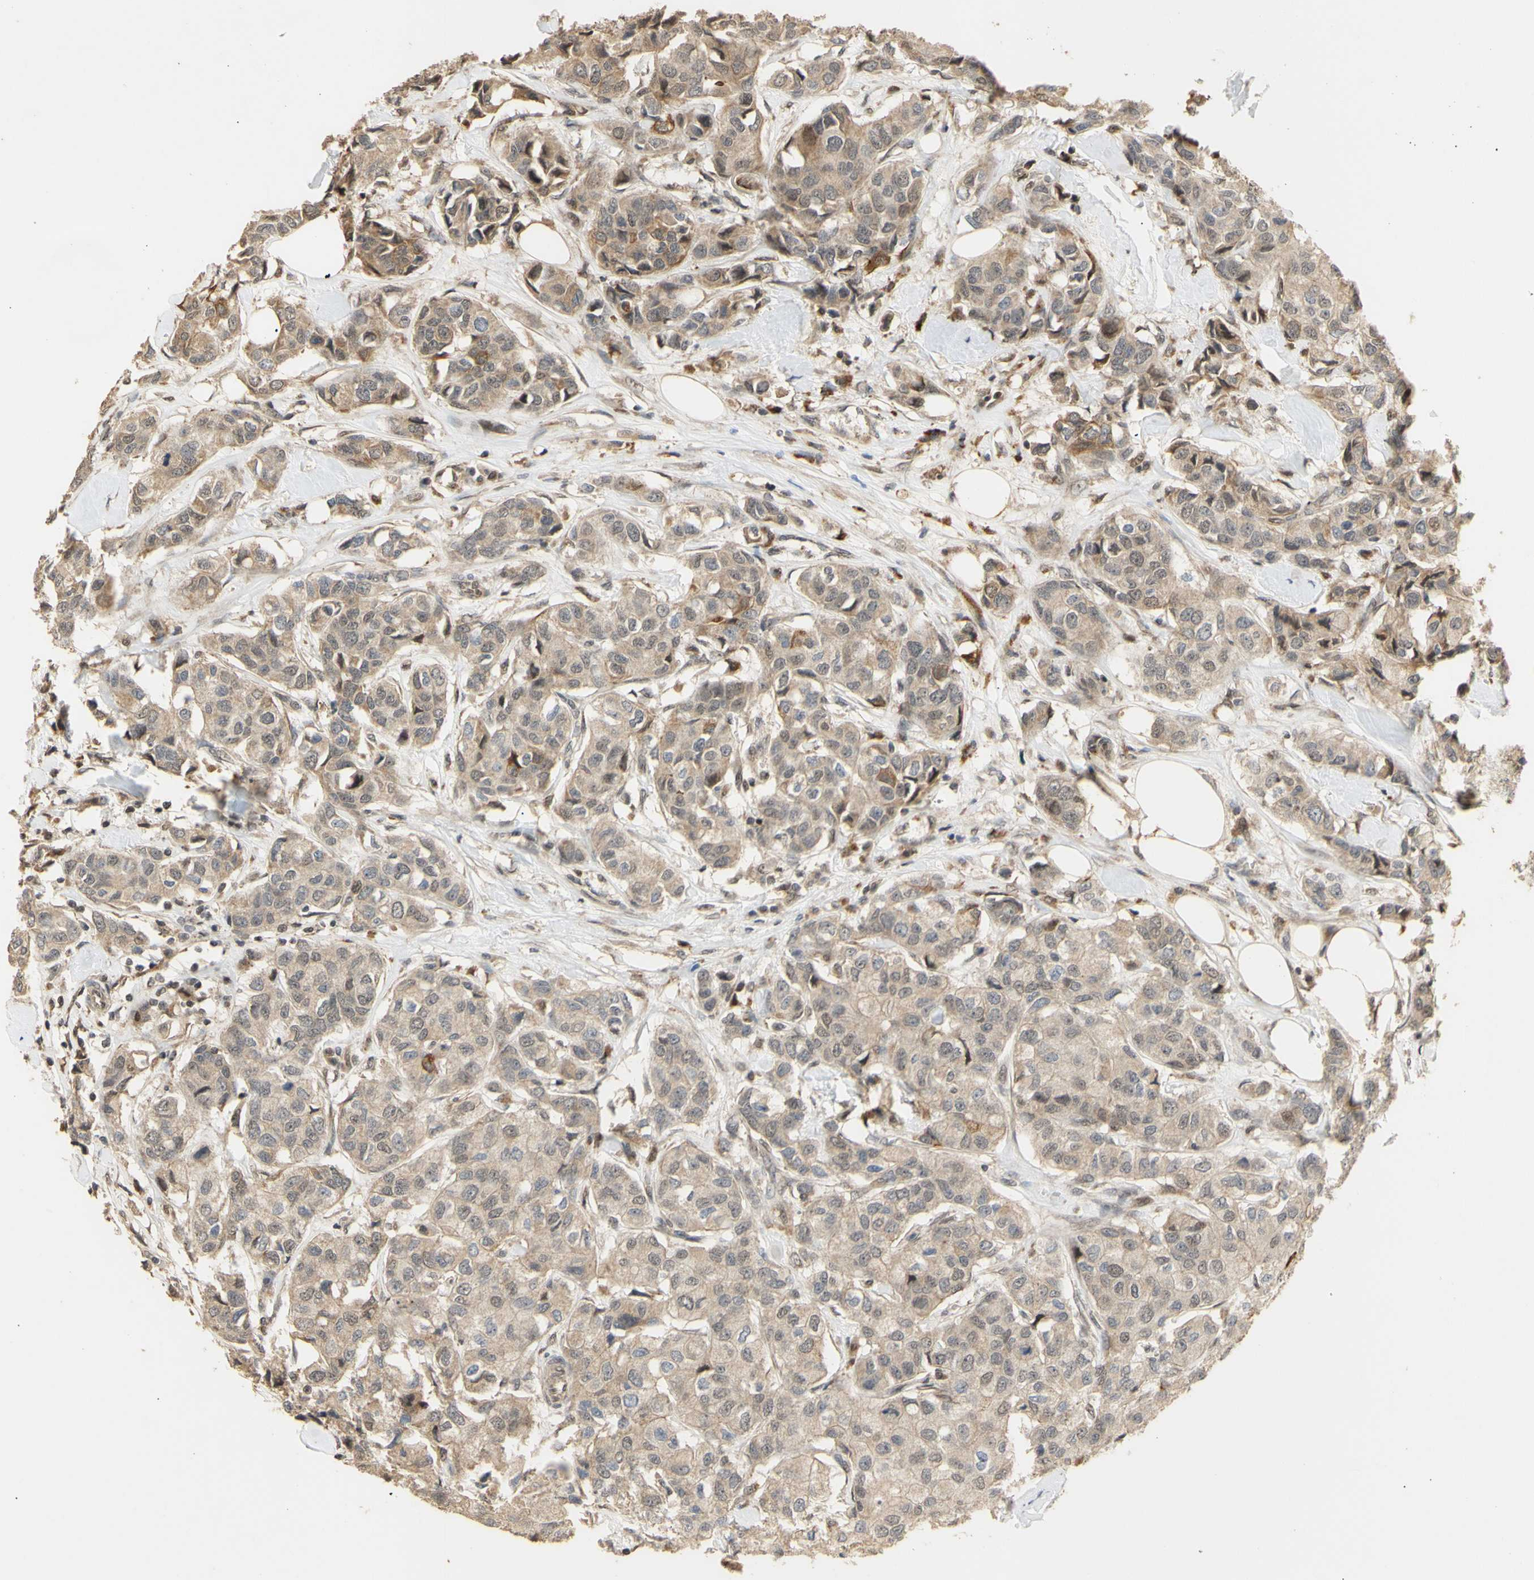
{"staining": {"intensity": "weak", "quantity": ">75%", "location": "cytoplasmic/membranous"}, "tissue": "breast cancer", "cell_type": "Tumor cells", "image_type": "cancer", "snomed": [{"axis": "morphology", "description": "Duct carcinoma"}, {"axis": "topography", "description": "Breast"}], "caption": "Brown immunohistochemical staining in breast infiltrating ductal carcinoma displays weak cytoplasmic/membranous staining in about >75% of tumor cells.", "gene": "GTF2E2", "patient": {"sex": "female", "age": 80}}